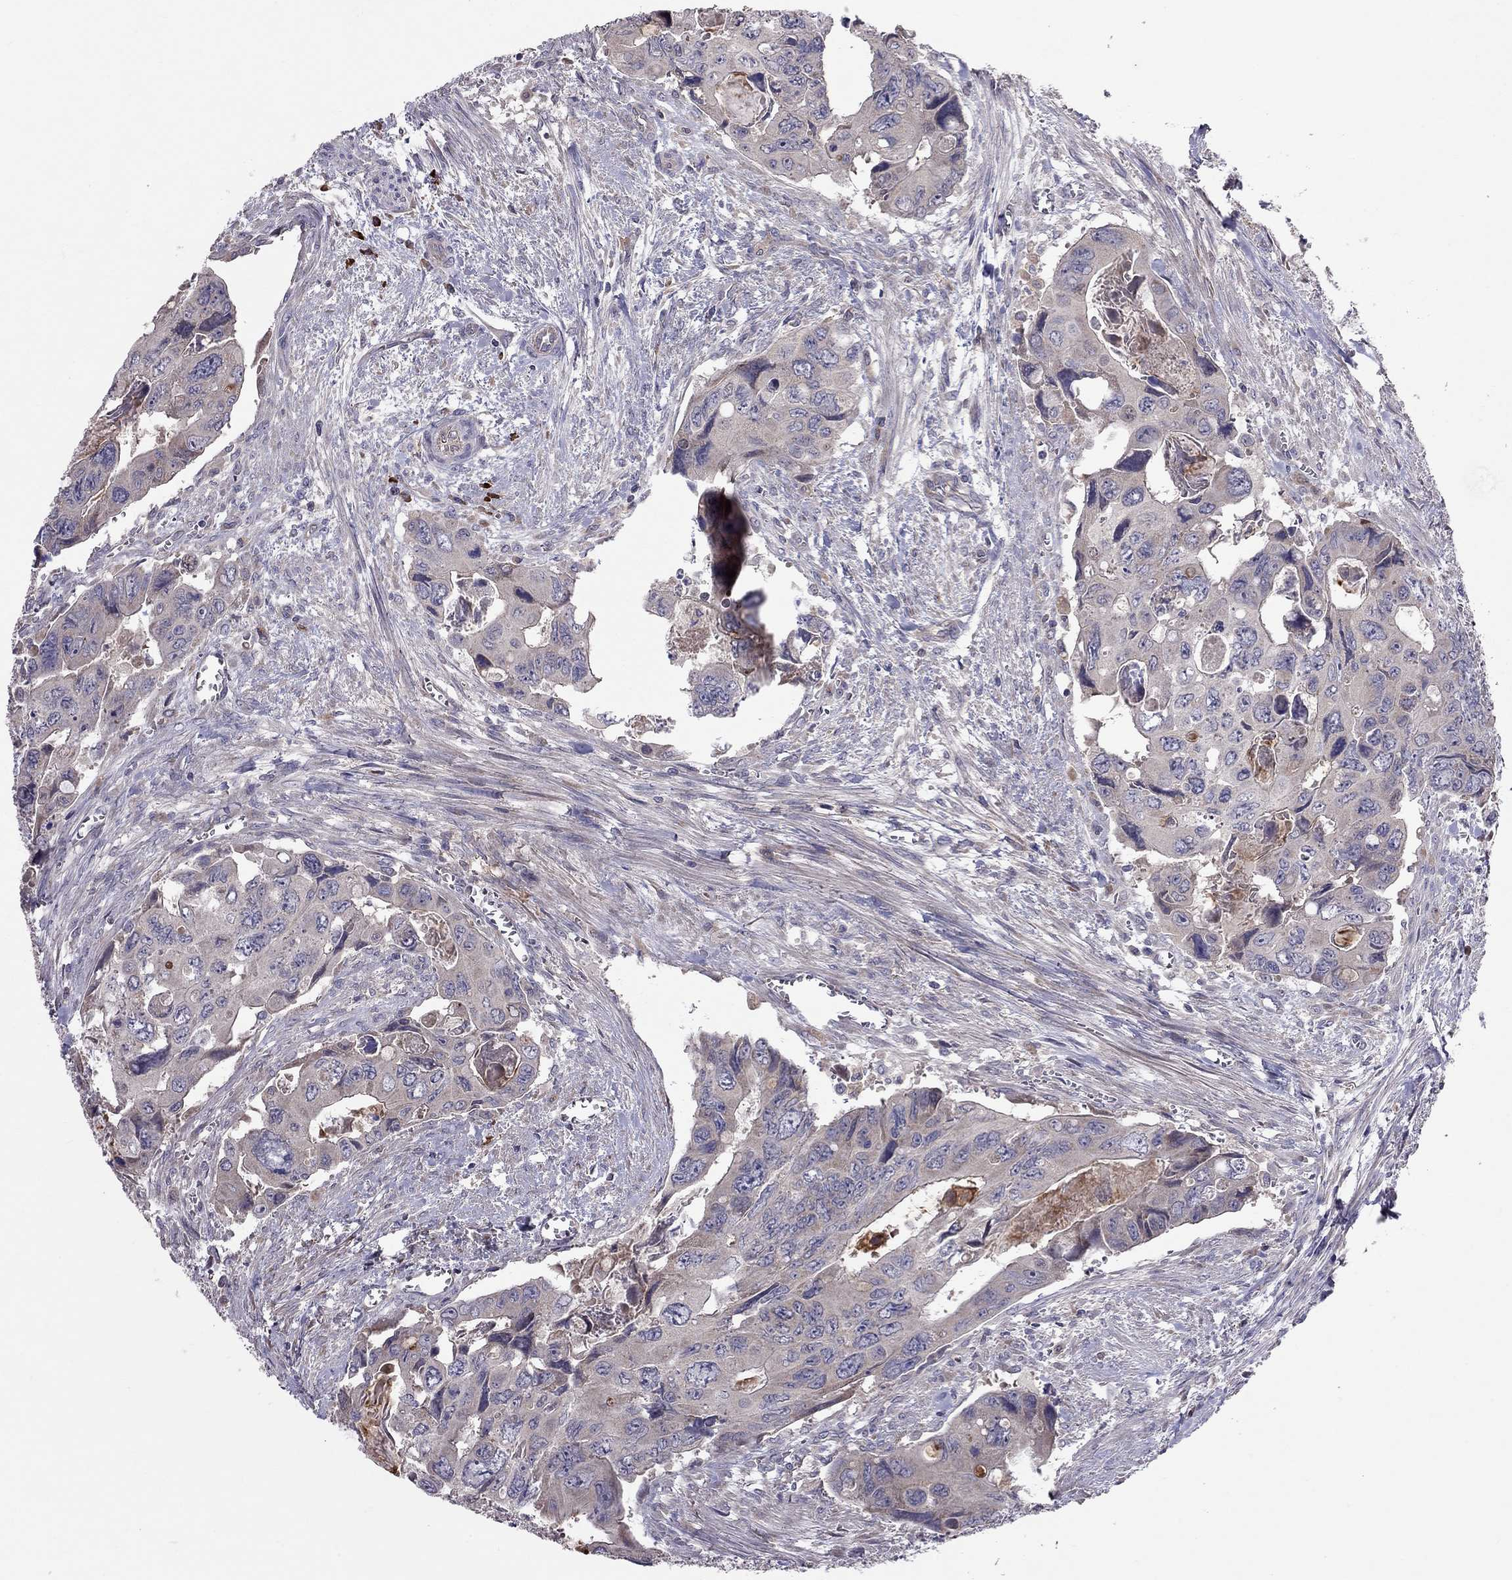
{"staining": {"intensity": "weak", "quantity": "<25%", "location": "cytoplasmic/membranous"}, "tissue": "colorectal cancer", "cell_type": "Tumor cells", "image_type": "cancer", "snomed": [{"axis": "morphology", "description": "Adenocarcinoma, NOS"}, {"axis": "topography", "description": "Rectum"}], "caption": "A high-resolution image shows immunohistochemistry (IHC) staining of adenocarcinoma (colorectal), which exhibits no significant staining in tumor cells. The staining was performed using DAB (3,3'-diaminobenzidine) to visualize the protein expression in brown, while the nuclei were stained in blue with hematoxylin (Magnification: 20x).", "gene": "PIK3CG", "patient": {"sex": "male", "age": 62}}